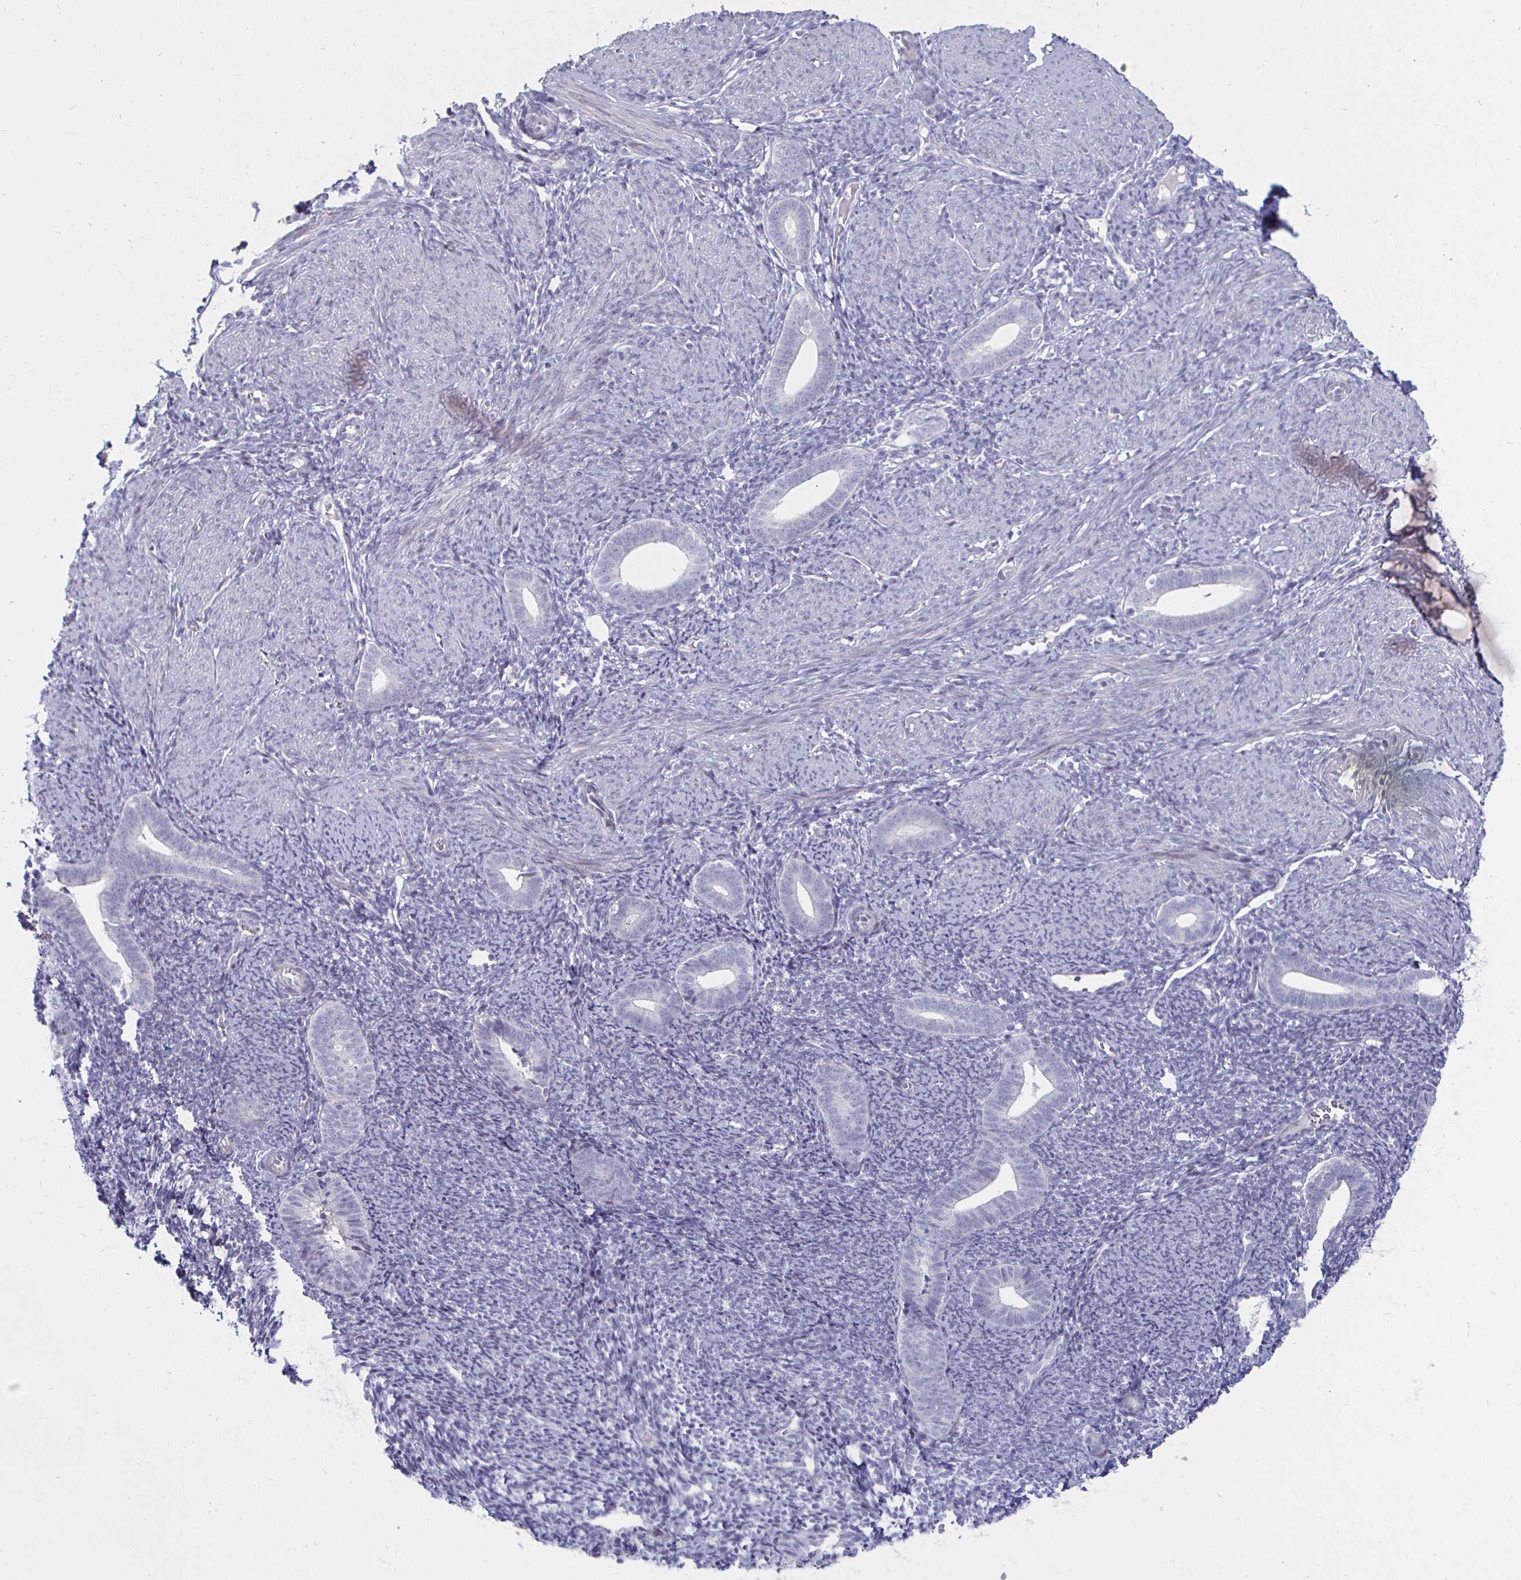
{"staining": {"intensity": "negative", "quantity": "none", "location": "none"}, "tissue": "endometrium", "cell_type": "Cells in endometrial stroma", "image_type": "normal", "snomed": [{"axis": "morphology", "description": "Normal tissue, NOS"}, {"axis": "topography", "description": "Endometrium"}], "caption": "Immunohistochemistry of unremarkable human endometrium displays no expression in cells in endometrial stroma.", "gene": "DMRTB1", "patient": {"sex": "female", "age": 39}}